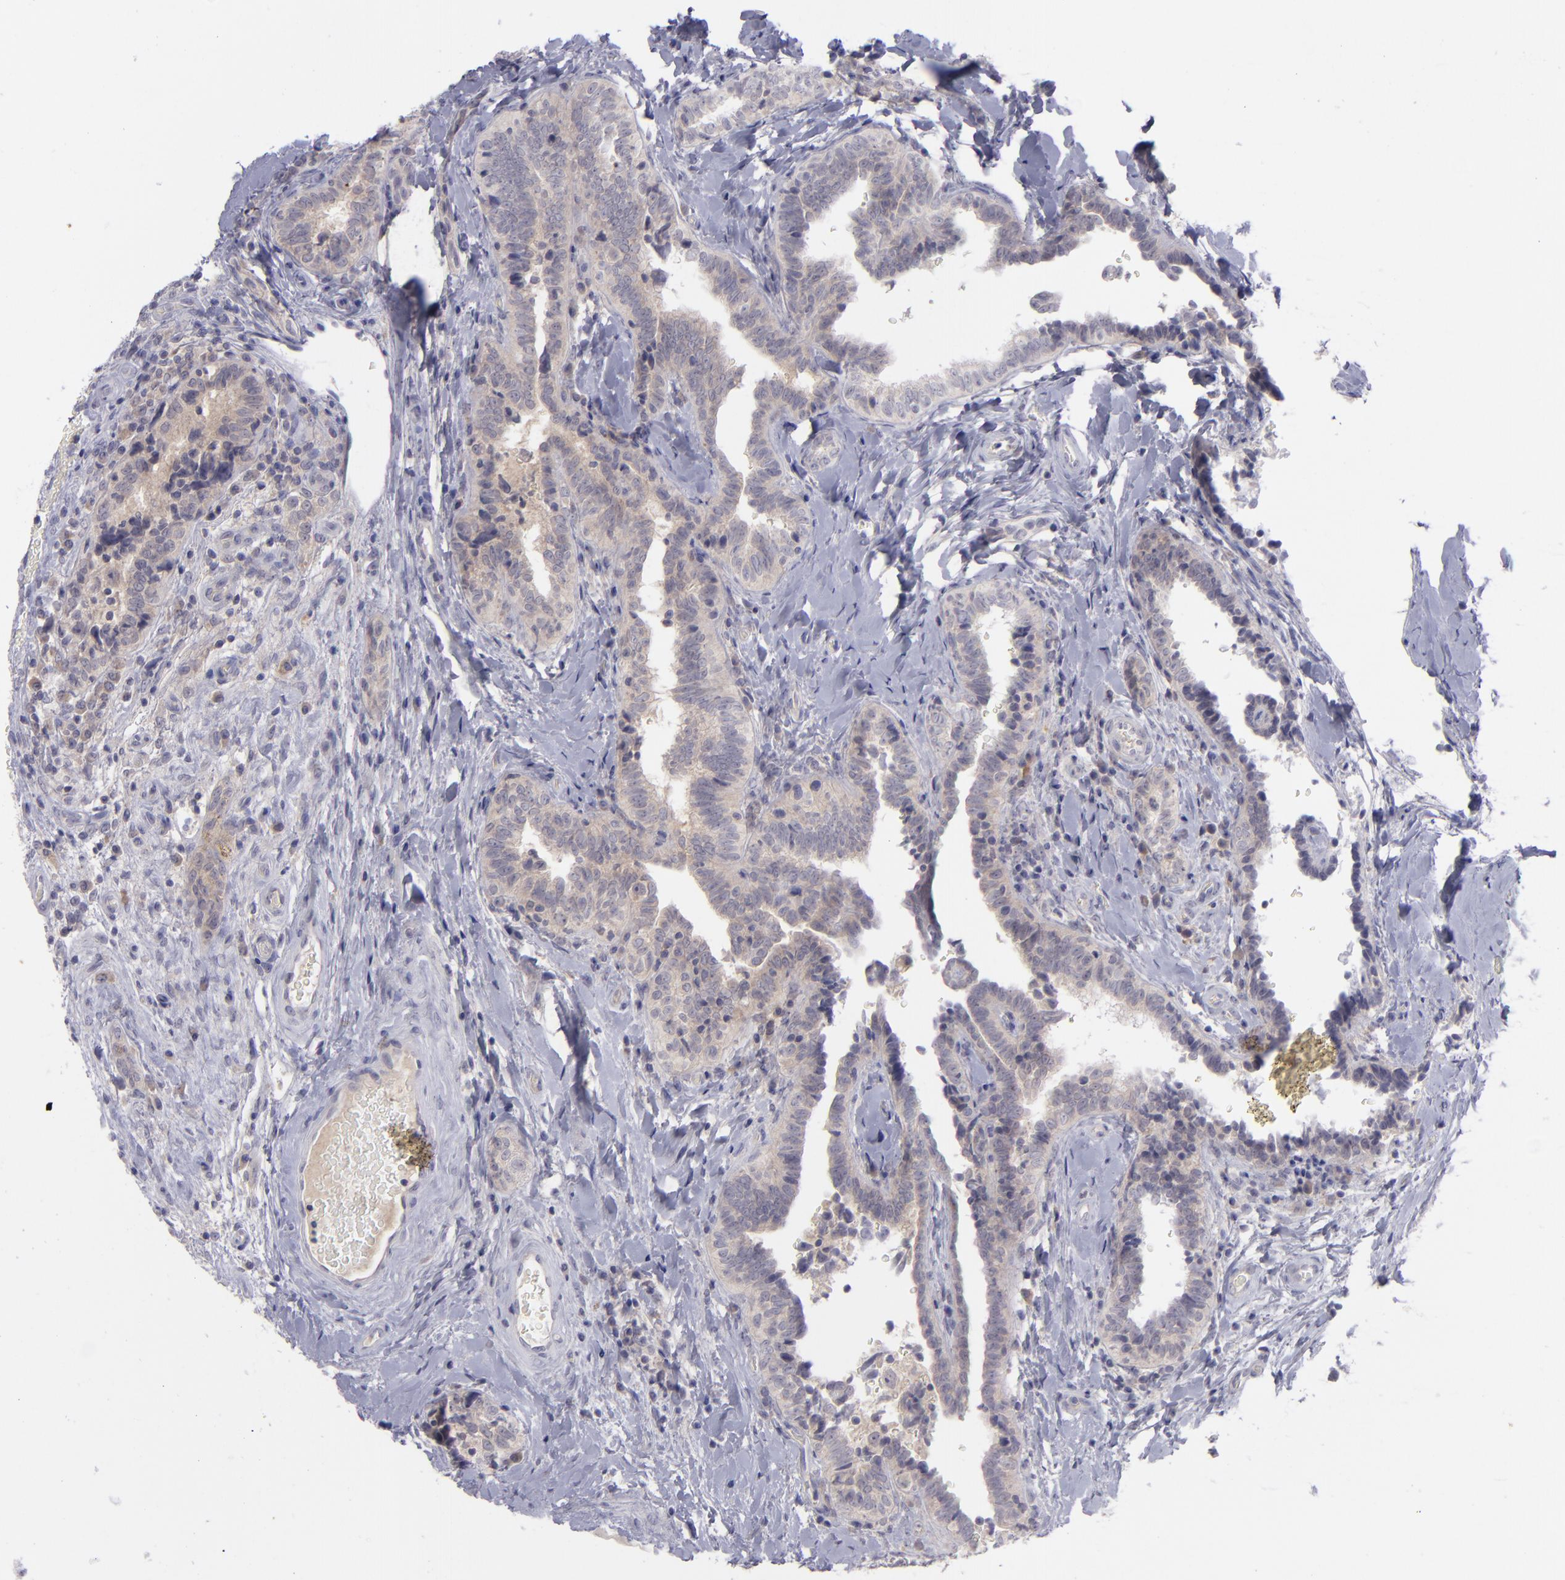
{"staining": {"intensity": "weak", "quantity": "25%-75%", "location": "cytoplasmic/membranous"}, "tissue": "testis cancer", "cell_type": "Tumor cells", "image_type": "cancer", "snomed": [{"axis": "morphology", "description": "Seminoma, NOS"}, {"axis": "topography", "description": "Testis"}], "caption": "Human testis seminoma stained for a protein (brown) exhibits weak cytoplasmic/membranous positive expression in about 25%-75% of tumor cells.", "gene": "EVPL", "patient": {"sex": "male", "age": 32}}